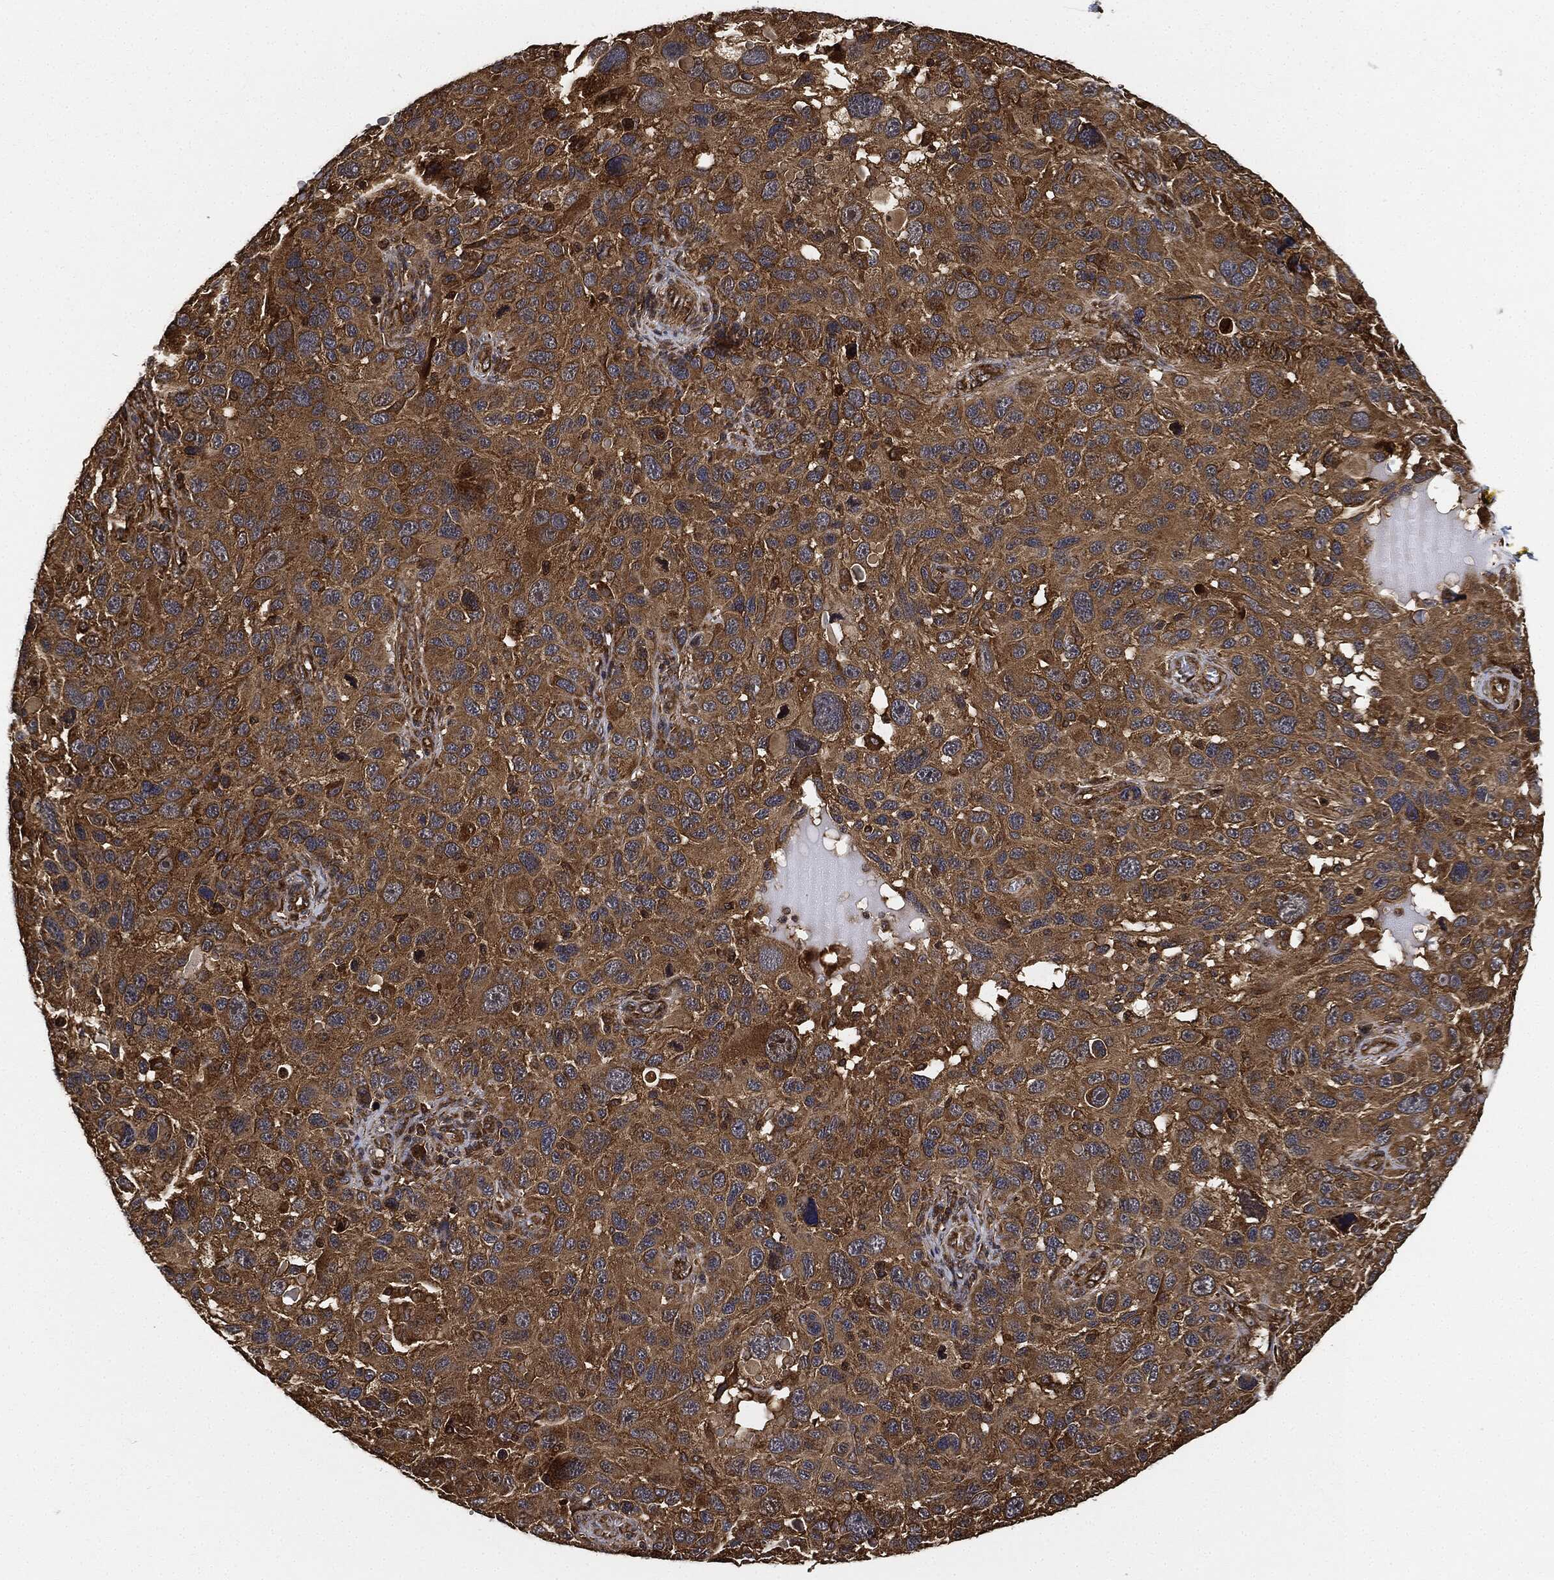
{"staining": {"intensity": "strong", "quantity": ">75%", "location": "cytoplasmic/membranous"}, "tissue": "melanoma", "cell_type": "Tumor cells", "image_type": "cancer", "snomed": [{"axis": "morphology", "description": "Malignant melanoma, NOS"}, {"axis": "topography", "description": "Skin"}], "caption": "The histopathology image exhibits staining of melanoma, revealing strong cytoplasmic/membranous protein staining (brown color) within tumor cells.", "gene": "CEP290", "patient": {"sex": "male", "age": 53}}